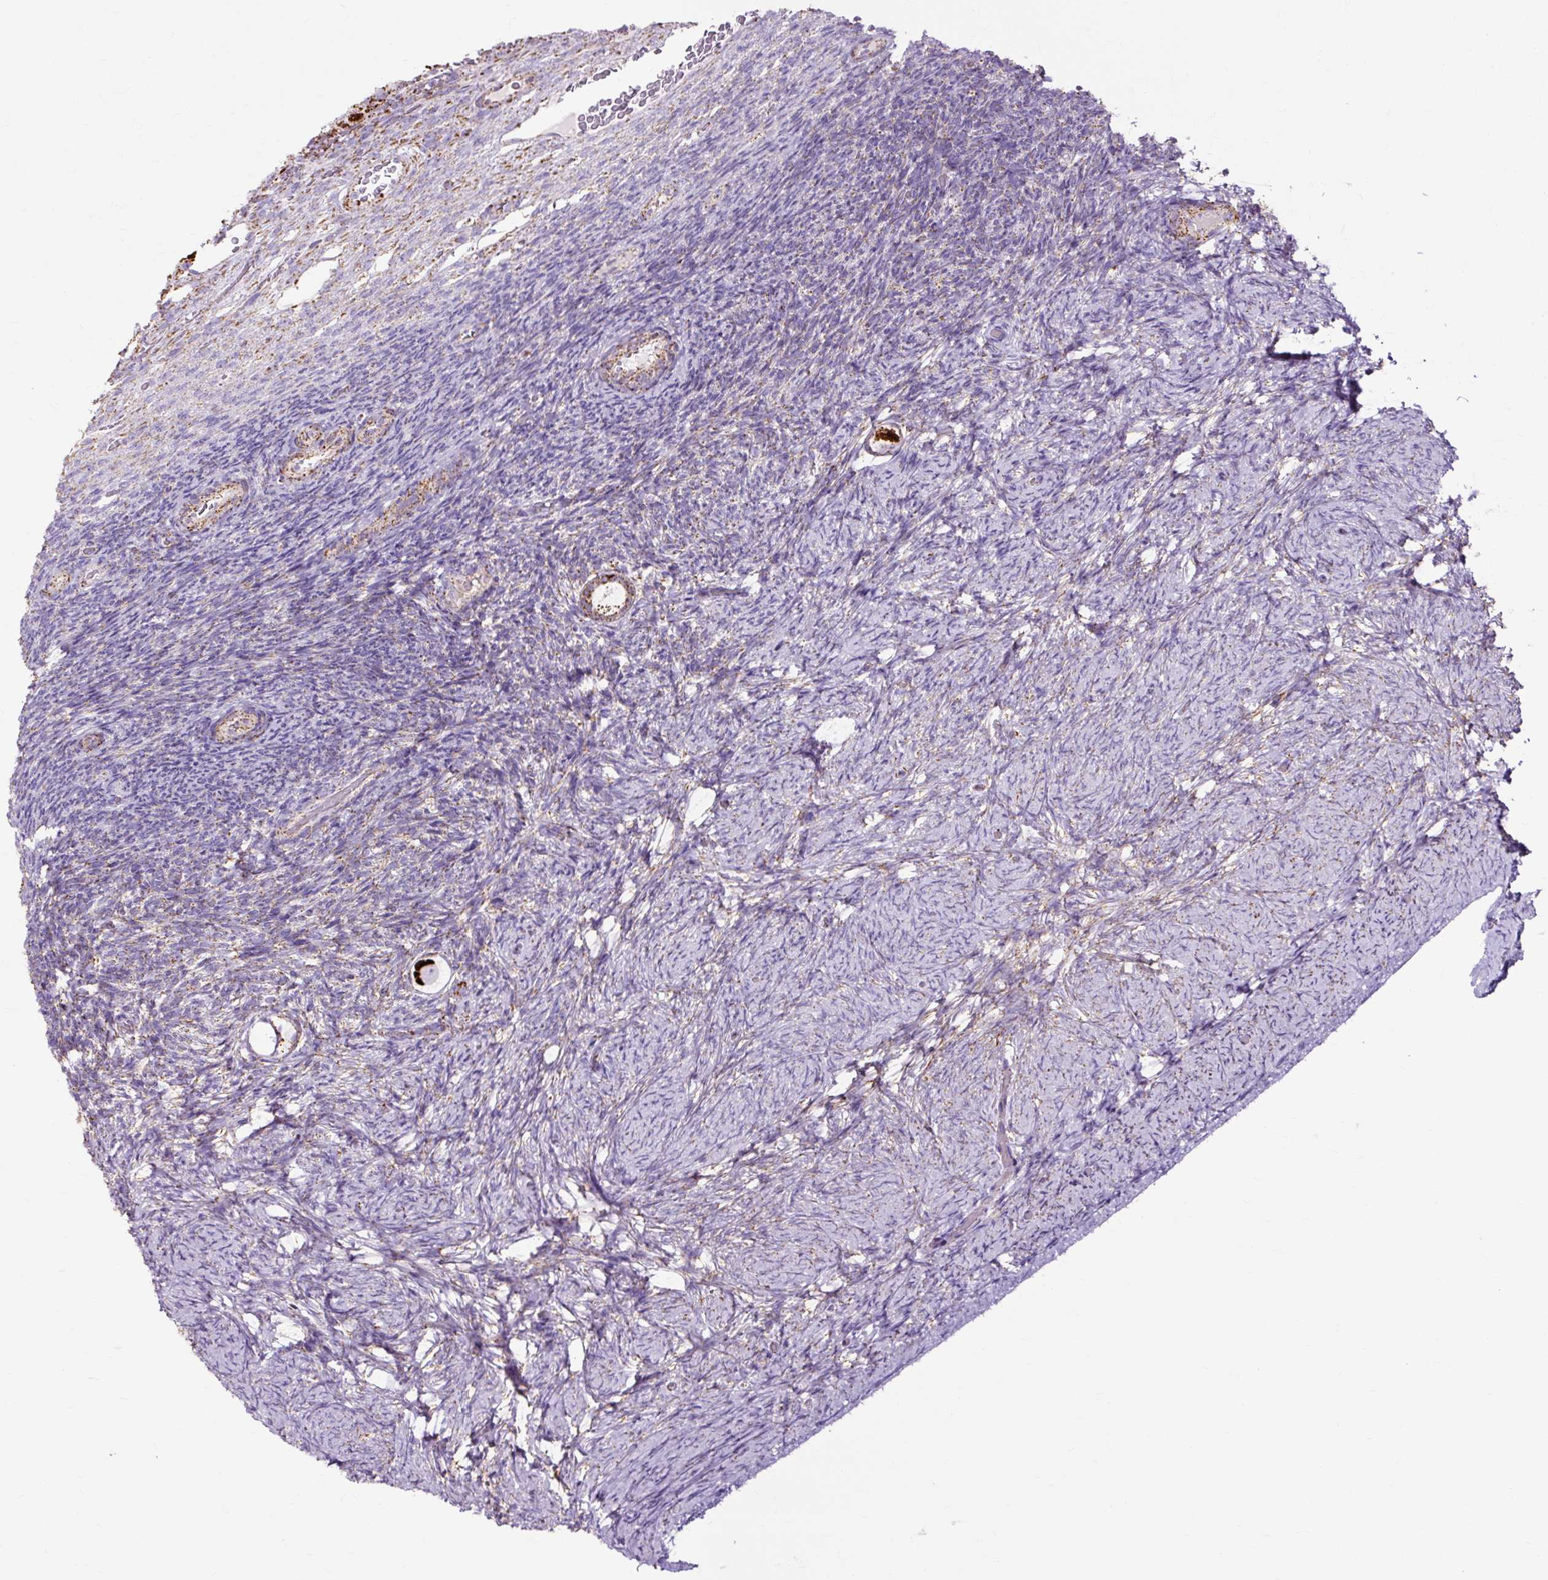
{"staining": {"intensity": "strong", "quantity": ">75%", "location": "cytoplasmic/membranous"}, "tissue": "ovary", "cell_type": "Follicle cells", "image_type": "normal", "snomed": [{"axis": "morphology", "description": "Normal tissue, NOS"}, {"axis": "topography", "description": "Ovary"}], "caption": "IHC micrograph of unremarkable ovary: ovary stained using immunohistochemistry (IHC) exhibits high levels of strong protein expression localized specifically in the cytoplasmic/membranous of follicle cells, appearing as a cytoplasmic/membranous brown color.", "gene": "DLAT", "patient": {"sex": "female", "age": 34}}